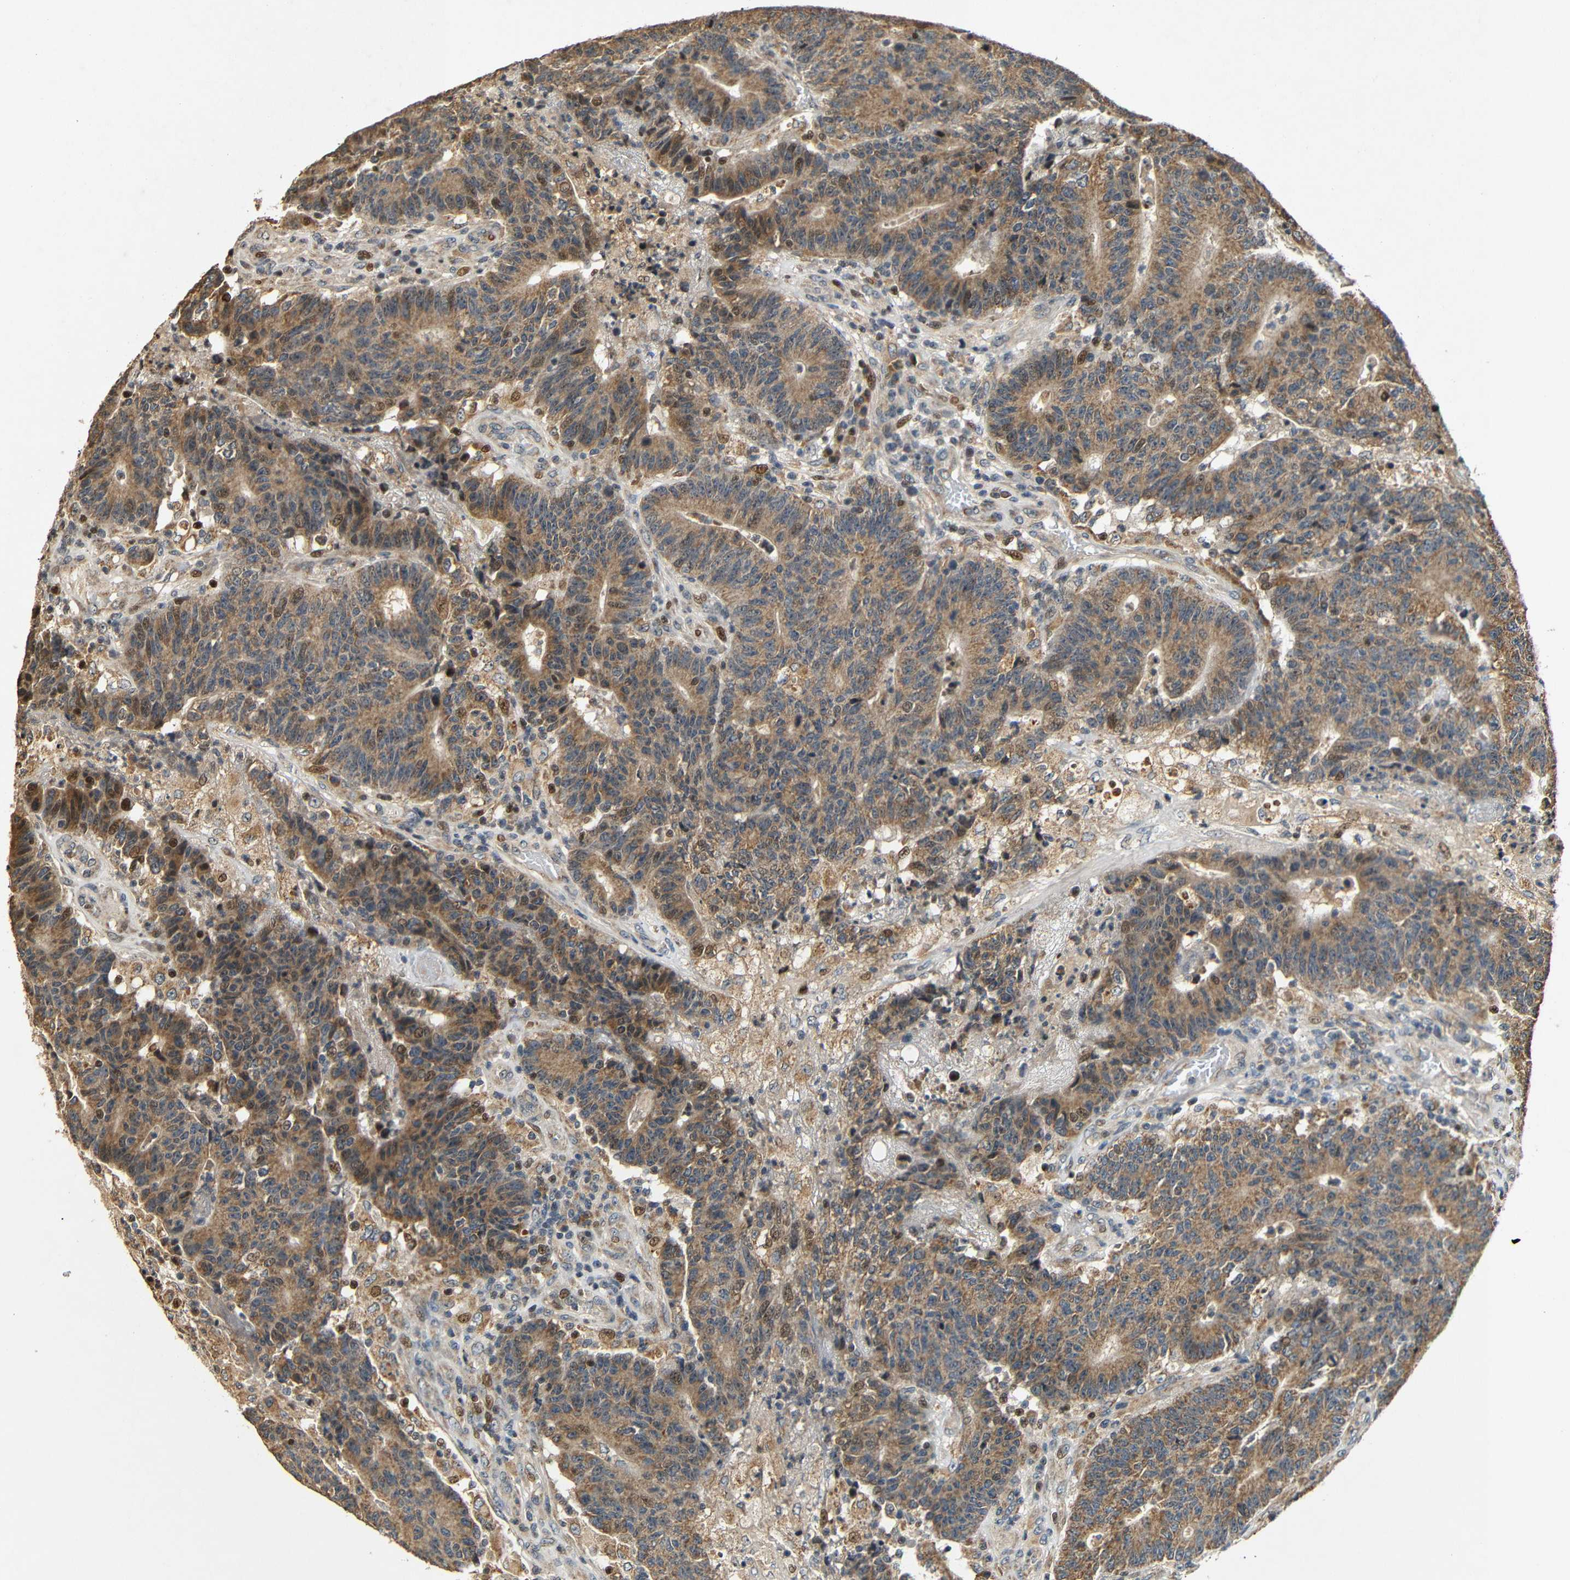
{"staining": {"intensity": "strong", "quantity": ">75%", "location": "cytoplasmic/membranous"}, "tissue": "colorectal cancer", "cell_type": "Tumor cells", "image_type": "cancer", "snomed": [{"axis": "morphology", "description": "Normal tissue, NOS"}, {"axis": "morphology", "description": "Adenocarcinoma, NOS"}, {"axis": "topography", "description": "Colon"}], "caption": "Immunohistochemical staining of colorectal cancer (adenocarcinoma) demonstrates strong cytoplasmic/membranous protein expression in about >75% of tumor cells.", "gene": "KAZALD1", "patient": {"sex": "female", "age": 75}}